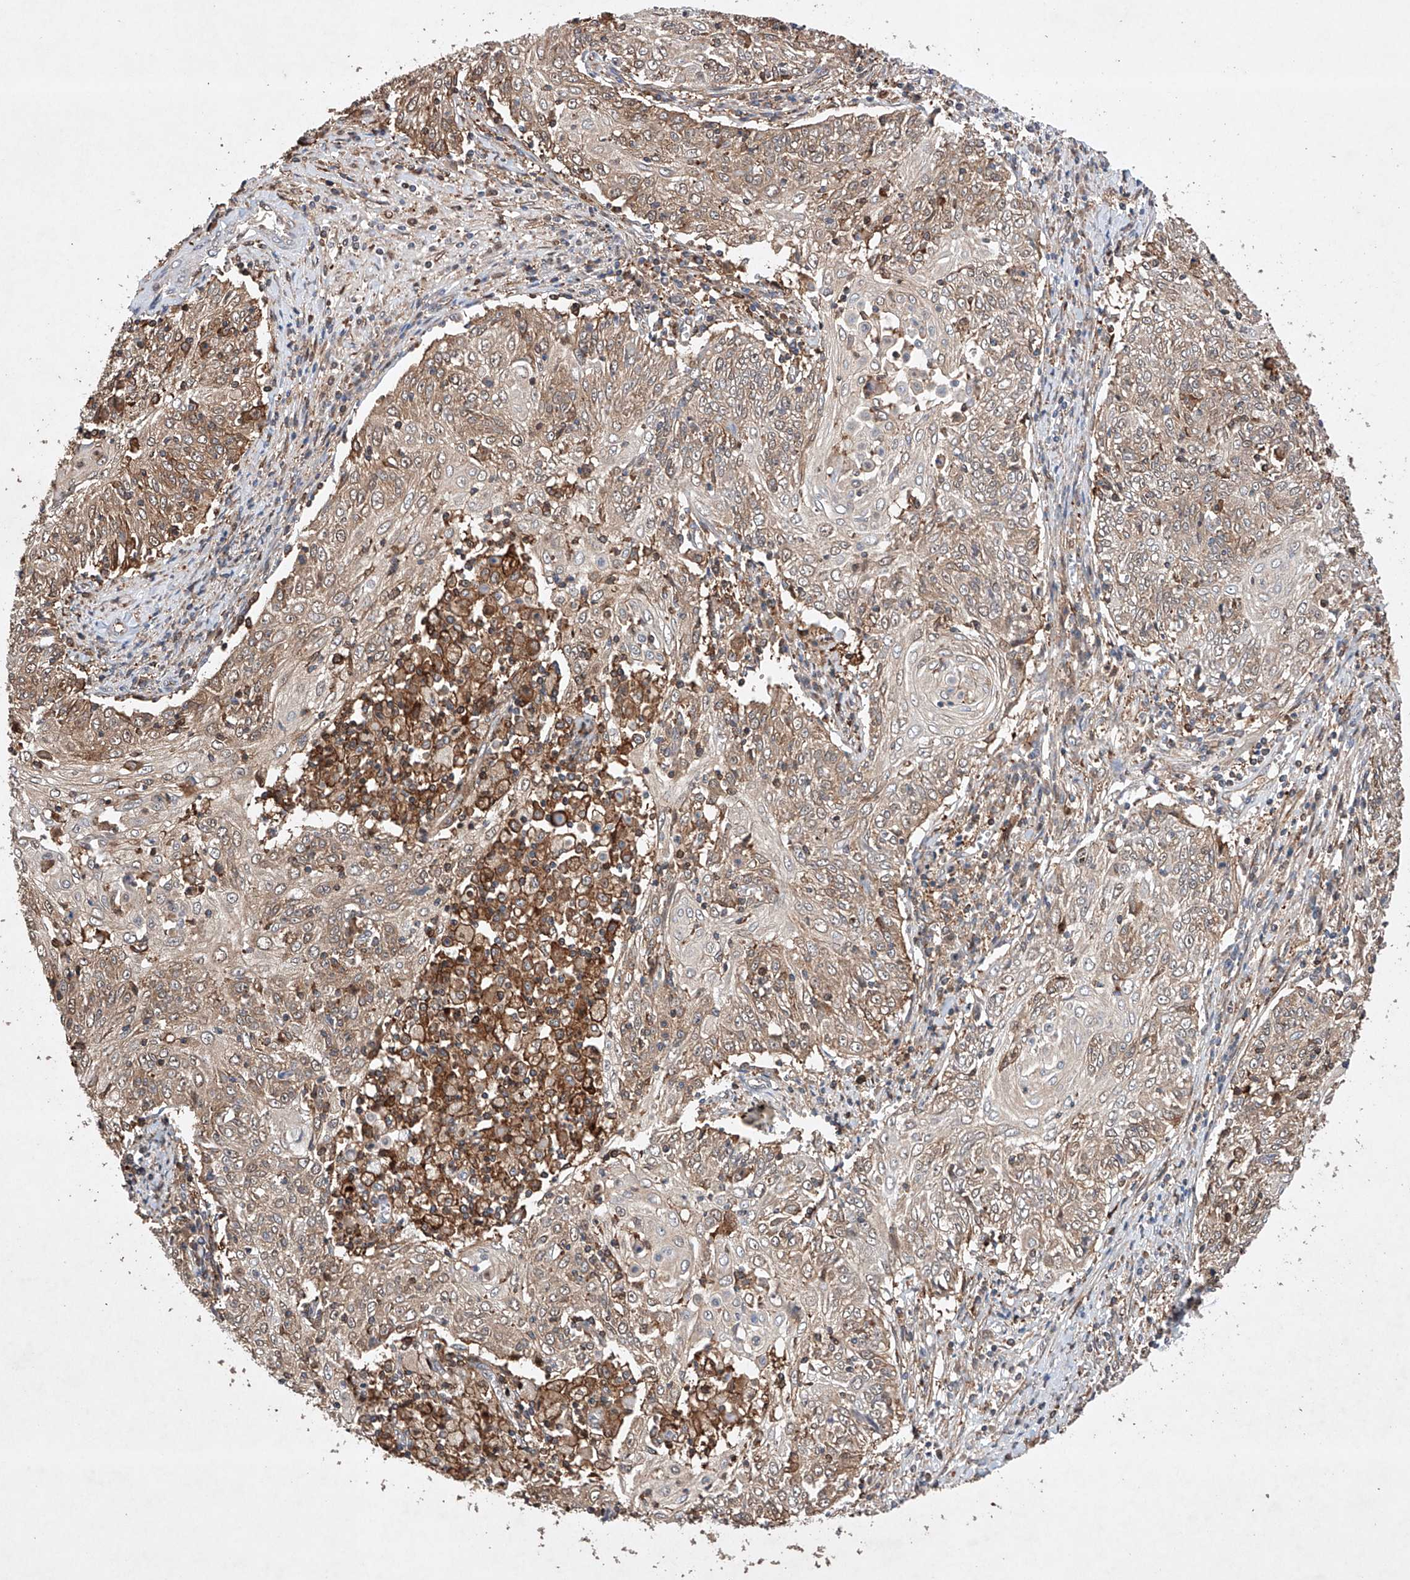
{"staining": {"intensity": "moderate", "quantity": ">75%", "location": "cytoplasmic/membranous"}, "tissue": "cervical cancer", "cell_type": "Tumor cells", "image_type": "cancer", "snomed": [{"axis": "morphology", "description": "Squamous cell carcinoma, NOS"}, {"axis": "topography", "description": "Cervix"}], "caption": "Approximately >75% of tumor cells in cervical cancer demonstrate moderate cytoplasmic/membranous protein positivity as visualized by brown immunohistochemical staining.", "gene": "TIMM23", "patient": {"sex": "female", "age": 48}}